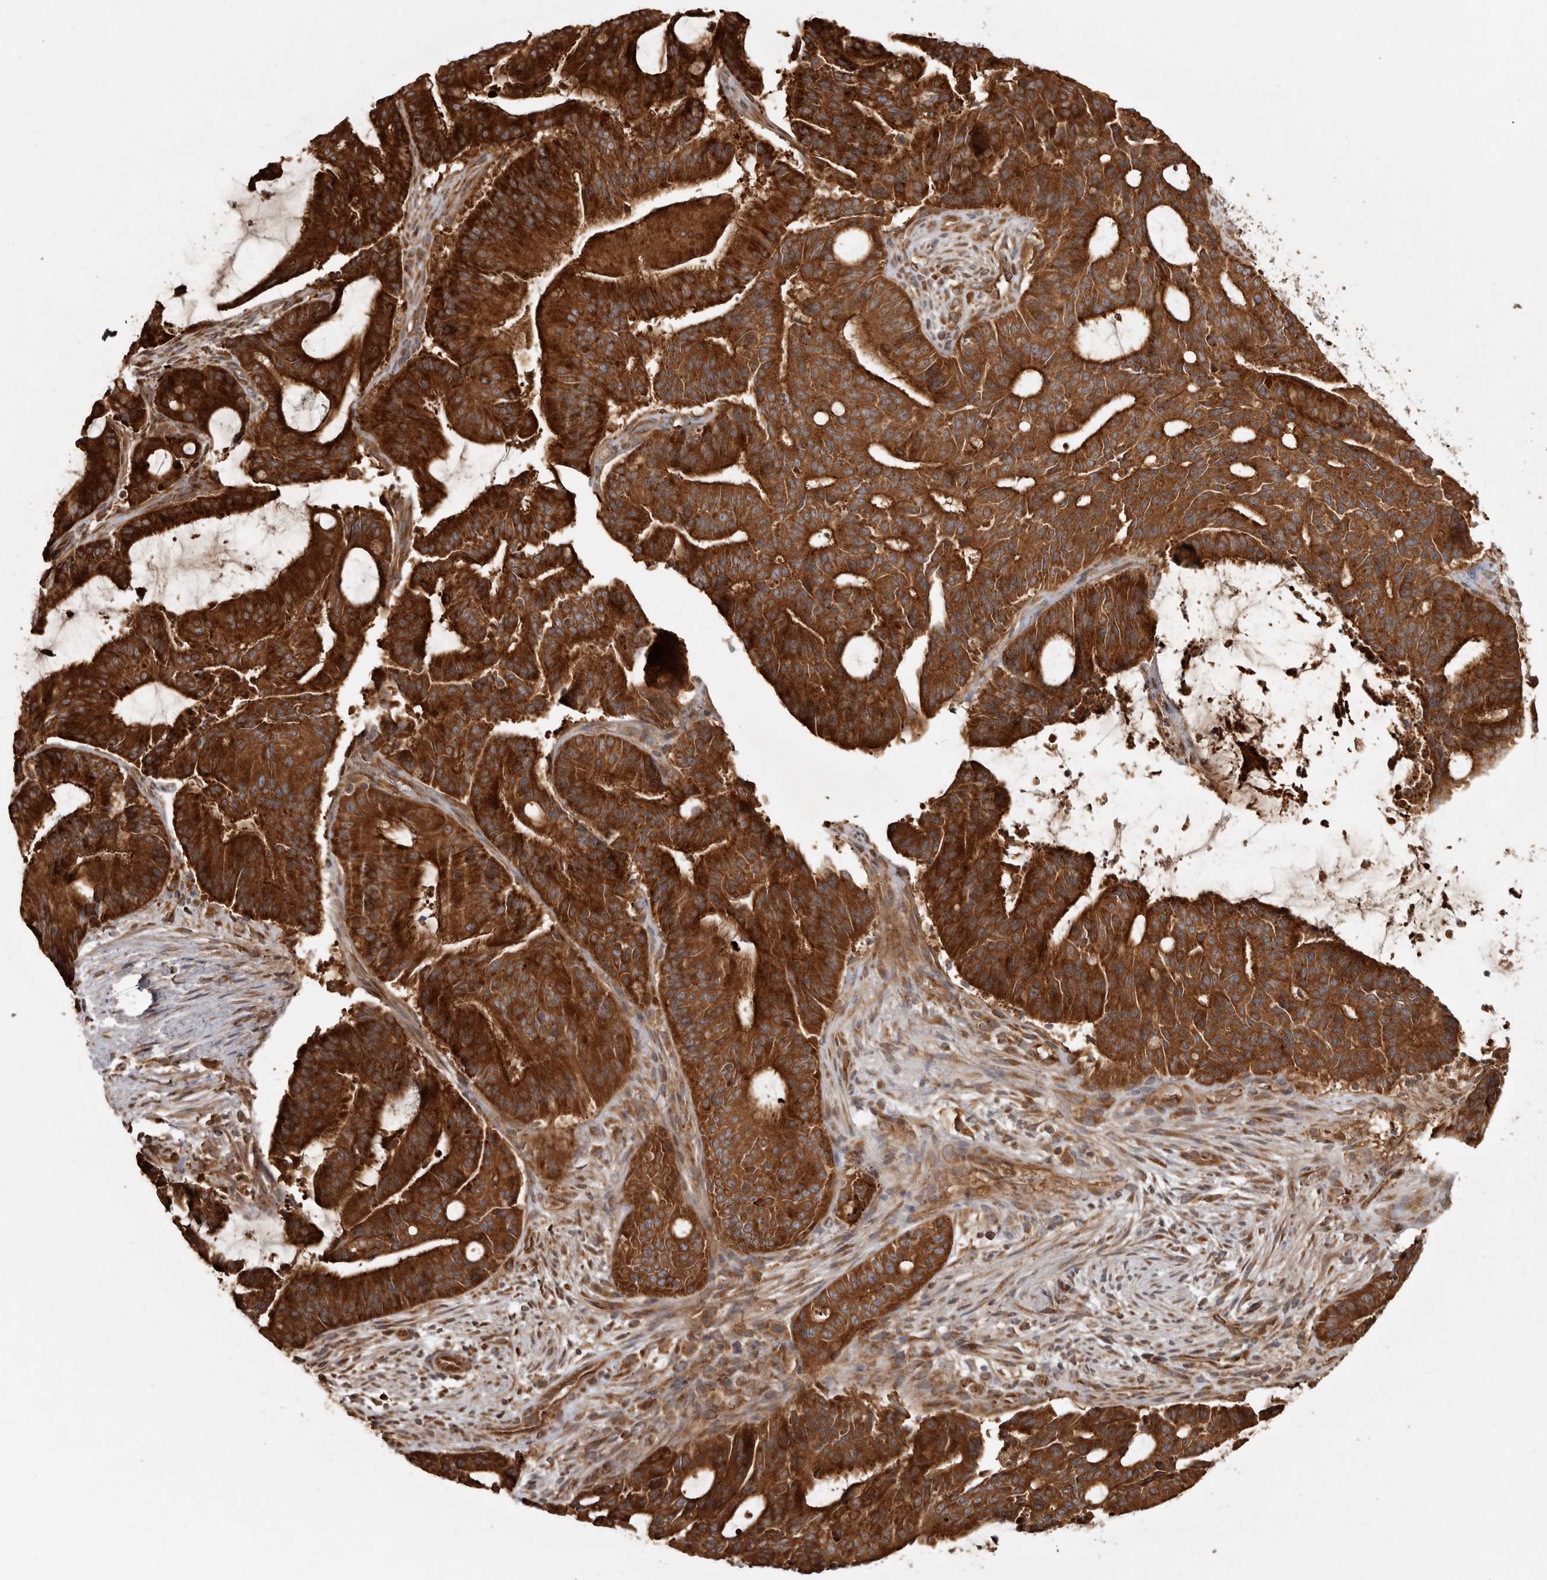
{"staining": {"intensity": "strong", "quantity": ">75%", "location": "cytoplasmic/membranous"}, "tissue": "liver cancer", "cell_type": "Tumor cells", "image_type": "cancer", "snomed": [{"axis": "morphology", "description": "Normal tissue, NOS"}, {"axis": "morphology", "description": "Cholangiocarcinoma"}, {"axis": "topography", "description": "Liver"}, {"axis": "topography", "description": "Peripheral nerve tissue"}], "caption": "Liver cancer stained with a brown dye exhibits strong cytoplasmic/membranous positive positivity in approximately >75% of tumor cells.", "gene": "CAMSAP2", "patient": {"sex": "female", "age": 73}}